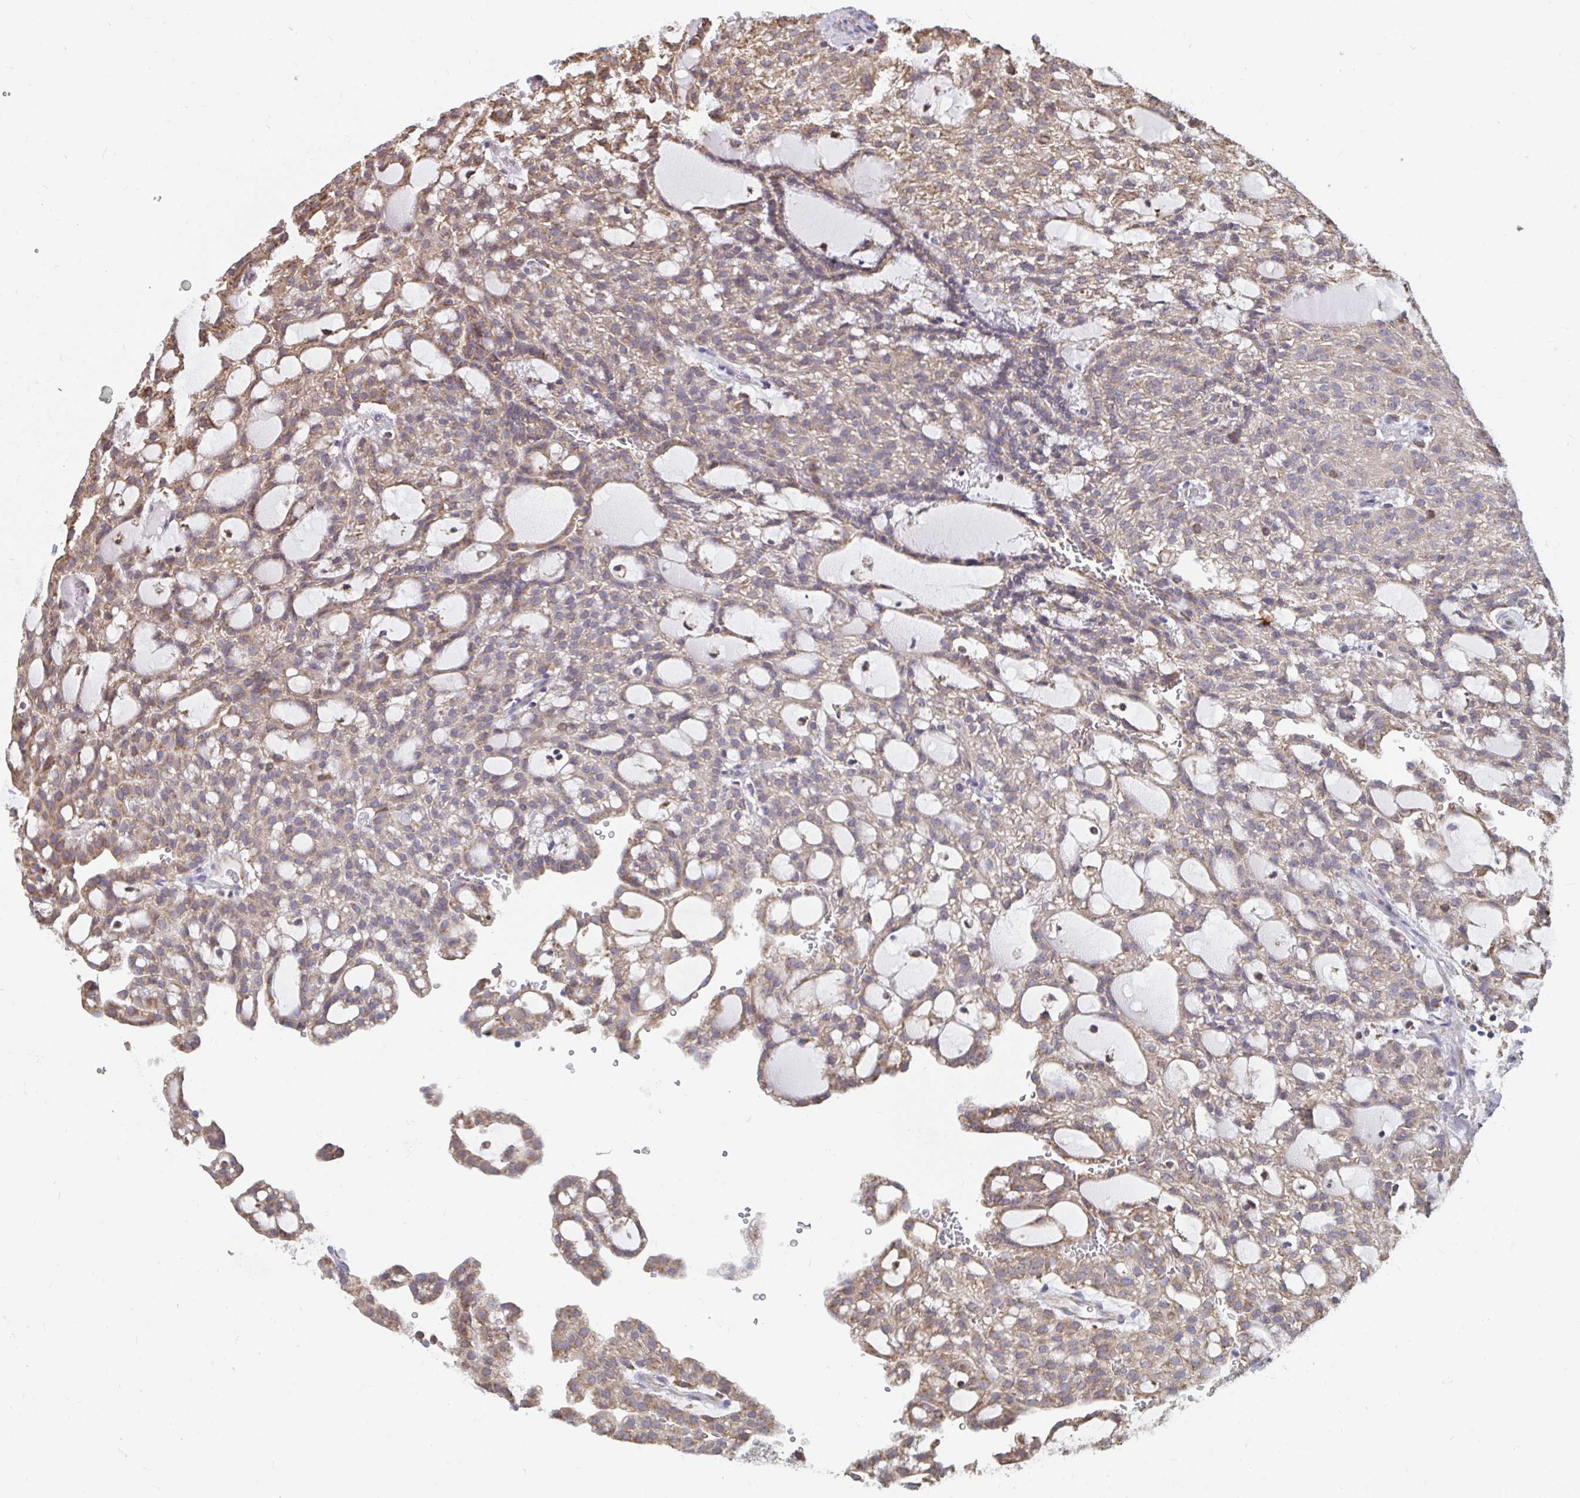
{"staining": {"intensity": "moderate", "quantity": ">75%", "location": "cytoplasmic/membranous"}, "tissue": "renal cancer", "cell_type": "Tumor cells", "image_type": "cancer", "snomed": [{"axis": "morphology", "description": "Adenocarcinoma, NOS"}, {"axis": "topography", "description": "Kidney"}], "caption": "Immunohistochemical staining of human renal adenocarcinoma exhibits medium levels of moderate cytoplasmic/membranous expression in approximately >75% of tumor cells.", "gene": "ELAVL1", "patient": {"sex": "male", "age": 63}}